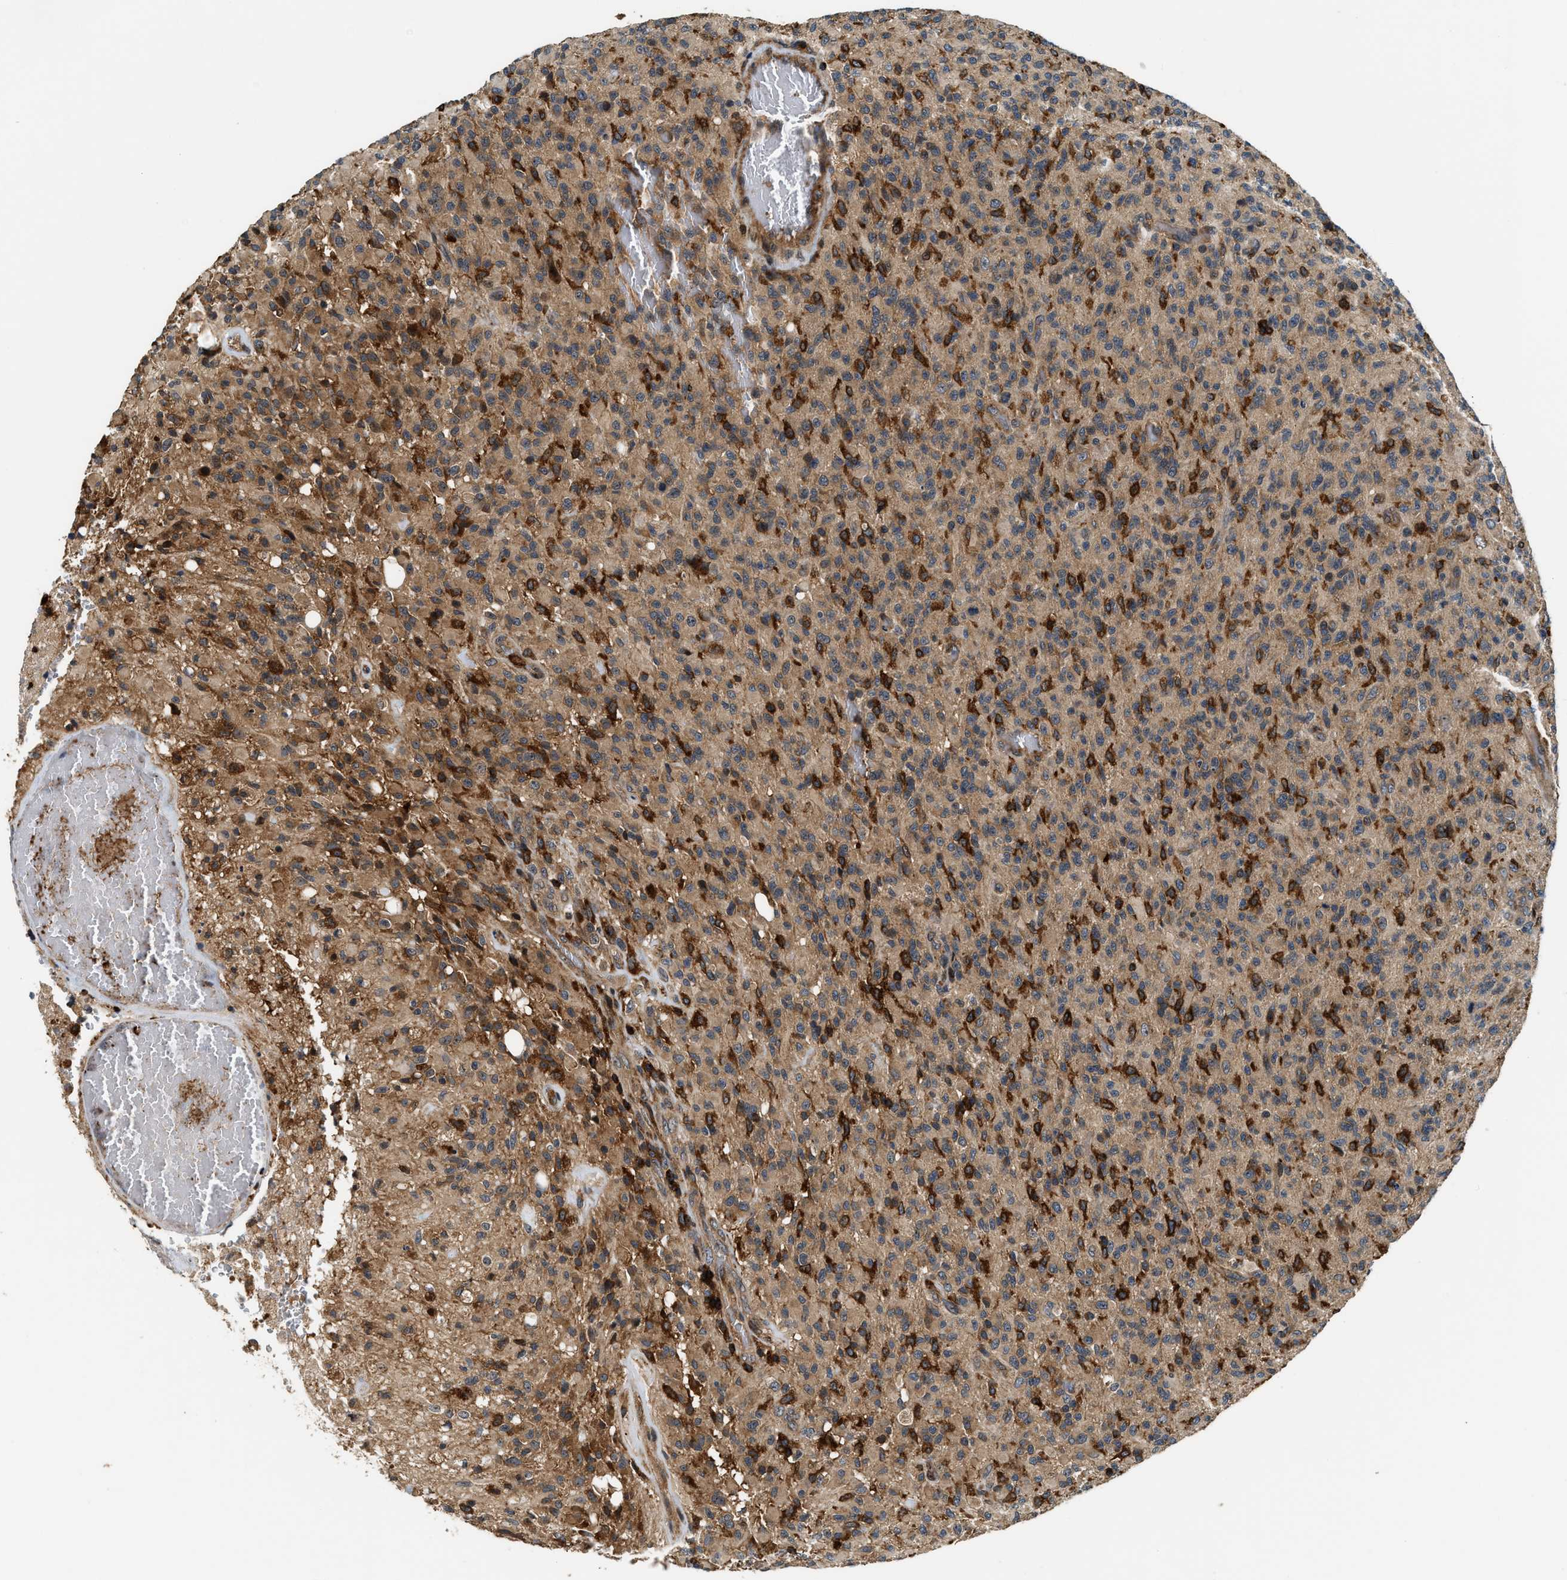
{"staining": {"intensity": "moderate", "quantity": ">75%", "location": "cytoplasmic/membranous"}, "tissue": "glioma", "cell_type": "Tumor cells", "image_type": "cancer", "snomed": [{"axis": "morphology", "description": "Glioma, malignant, High grade"}, {"axis": "topography", "description": "Brain"}], "caption": "Glioma stained with a protein marker displays moderate staining in tumor cells.", "gene": "SNX5", "patient": {"sex": "male", "age": 71}}